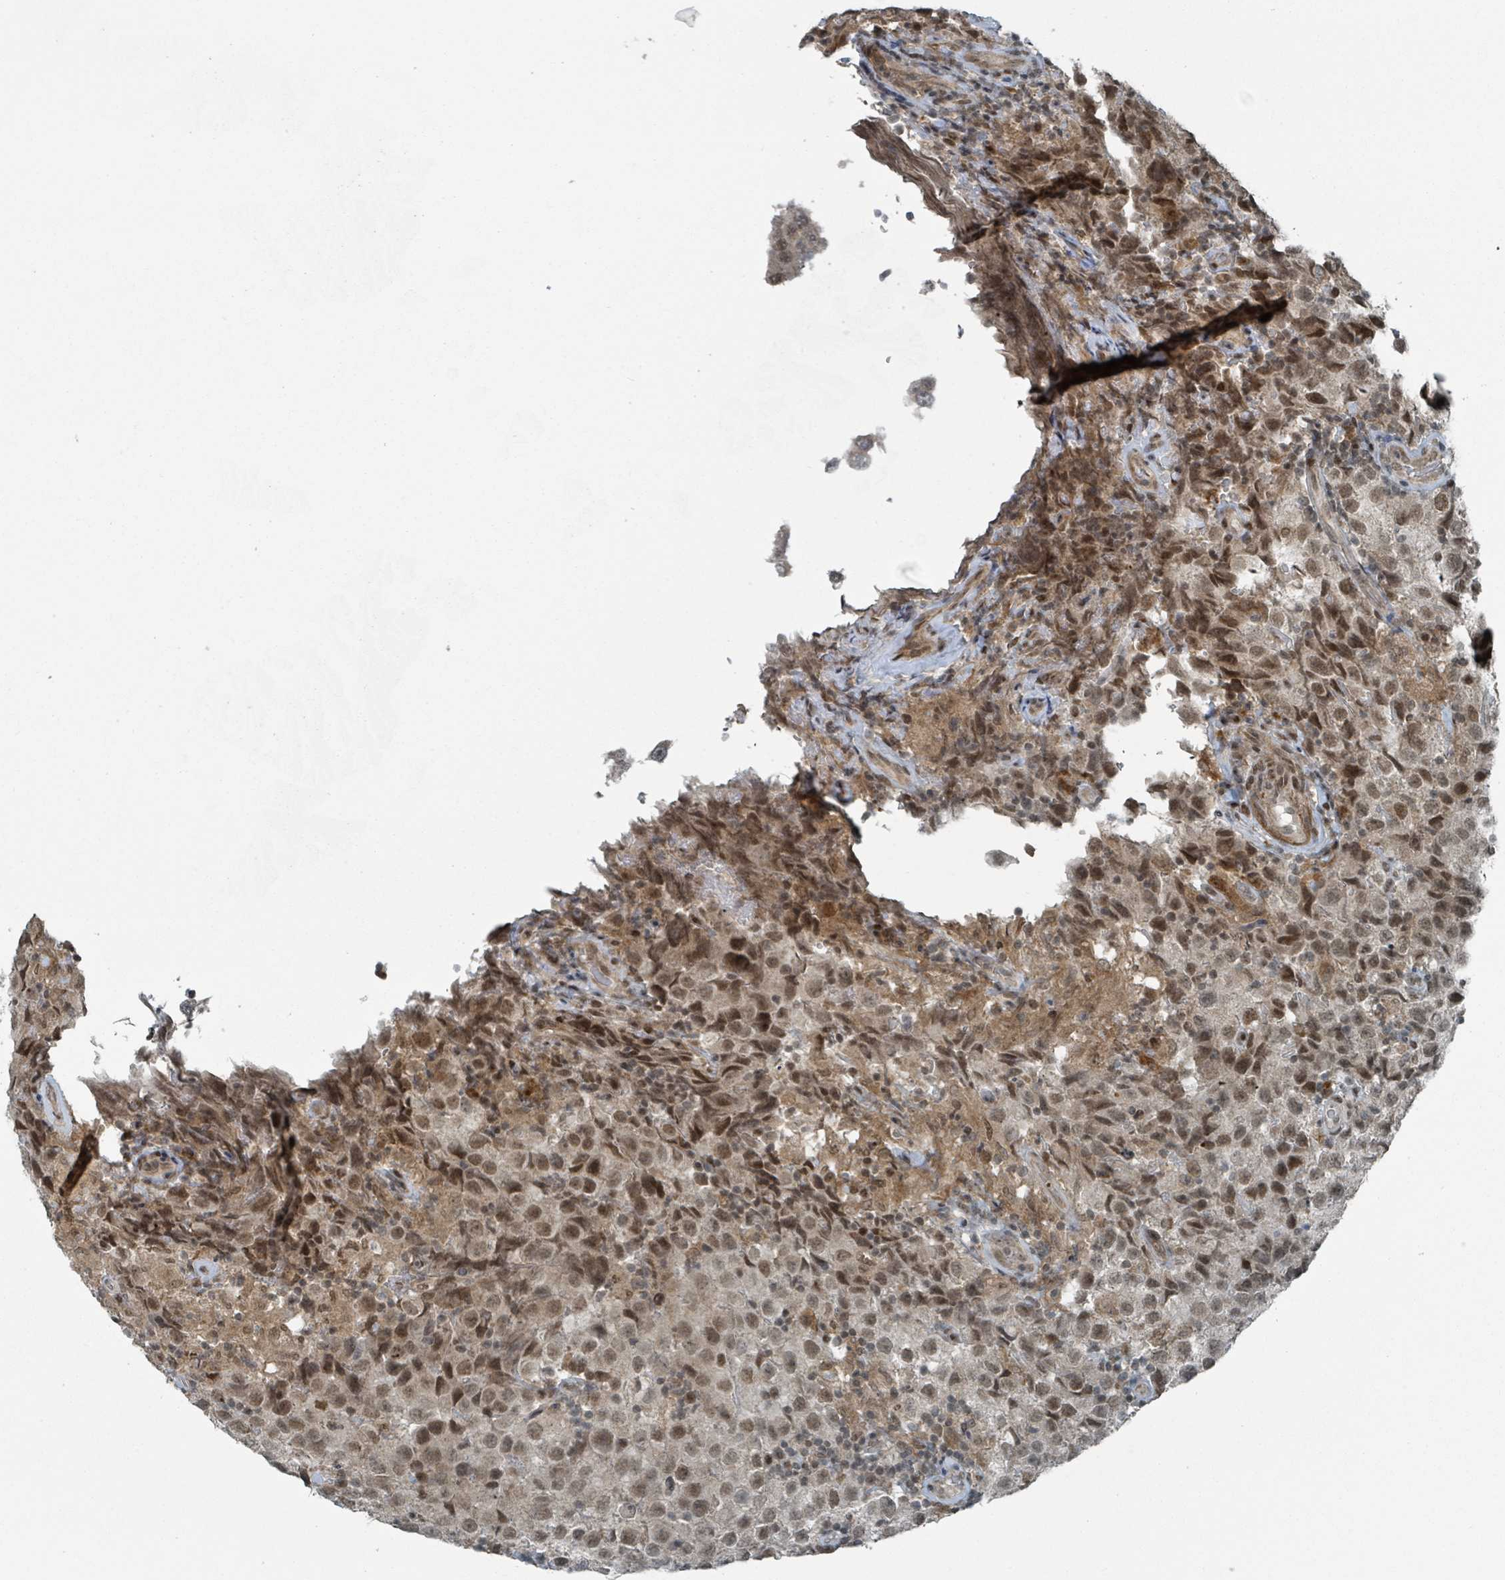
{"staining": {"intensity": "moderate", "quantity": ">75%", "location": "nuclear"}, "tissue": "testis cancer", "cell_type": "Tumor cells", "image_type": "cancer", "snomed": [{"axis": "morphology", "description": "Seminoma, NOS"}, {"axis": "morphology", "description": "Carcinoma, Embryonal, NOS"}, {"axis": "topography", "description": "Testis"}], "caption": "The histopathology image exhibits immunohistochemical staining of testis cancer (seminoma). There is moderate nuclear staining is seen in about >75% of tumor cells. (DAB (3,3'-diaminobenzidine) IHC, brown staining for protein, blue staining for nuclei).", "gene": "PHIP", "patient": {"sex": "male", "age": 41}}